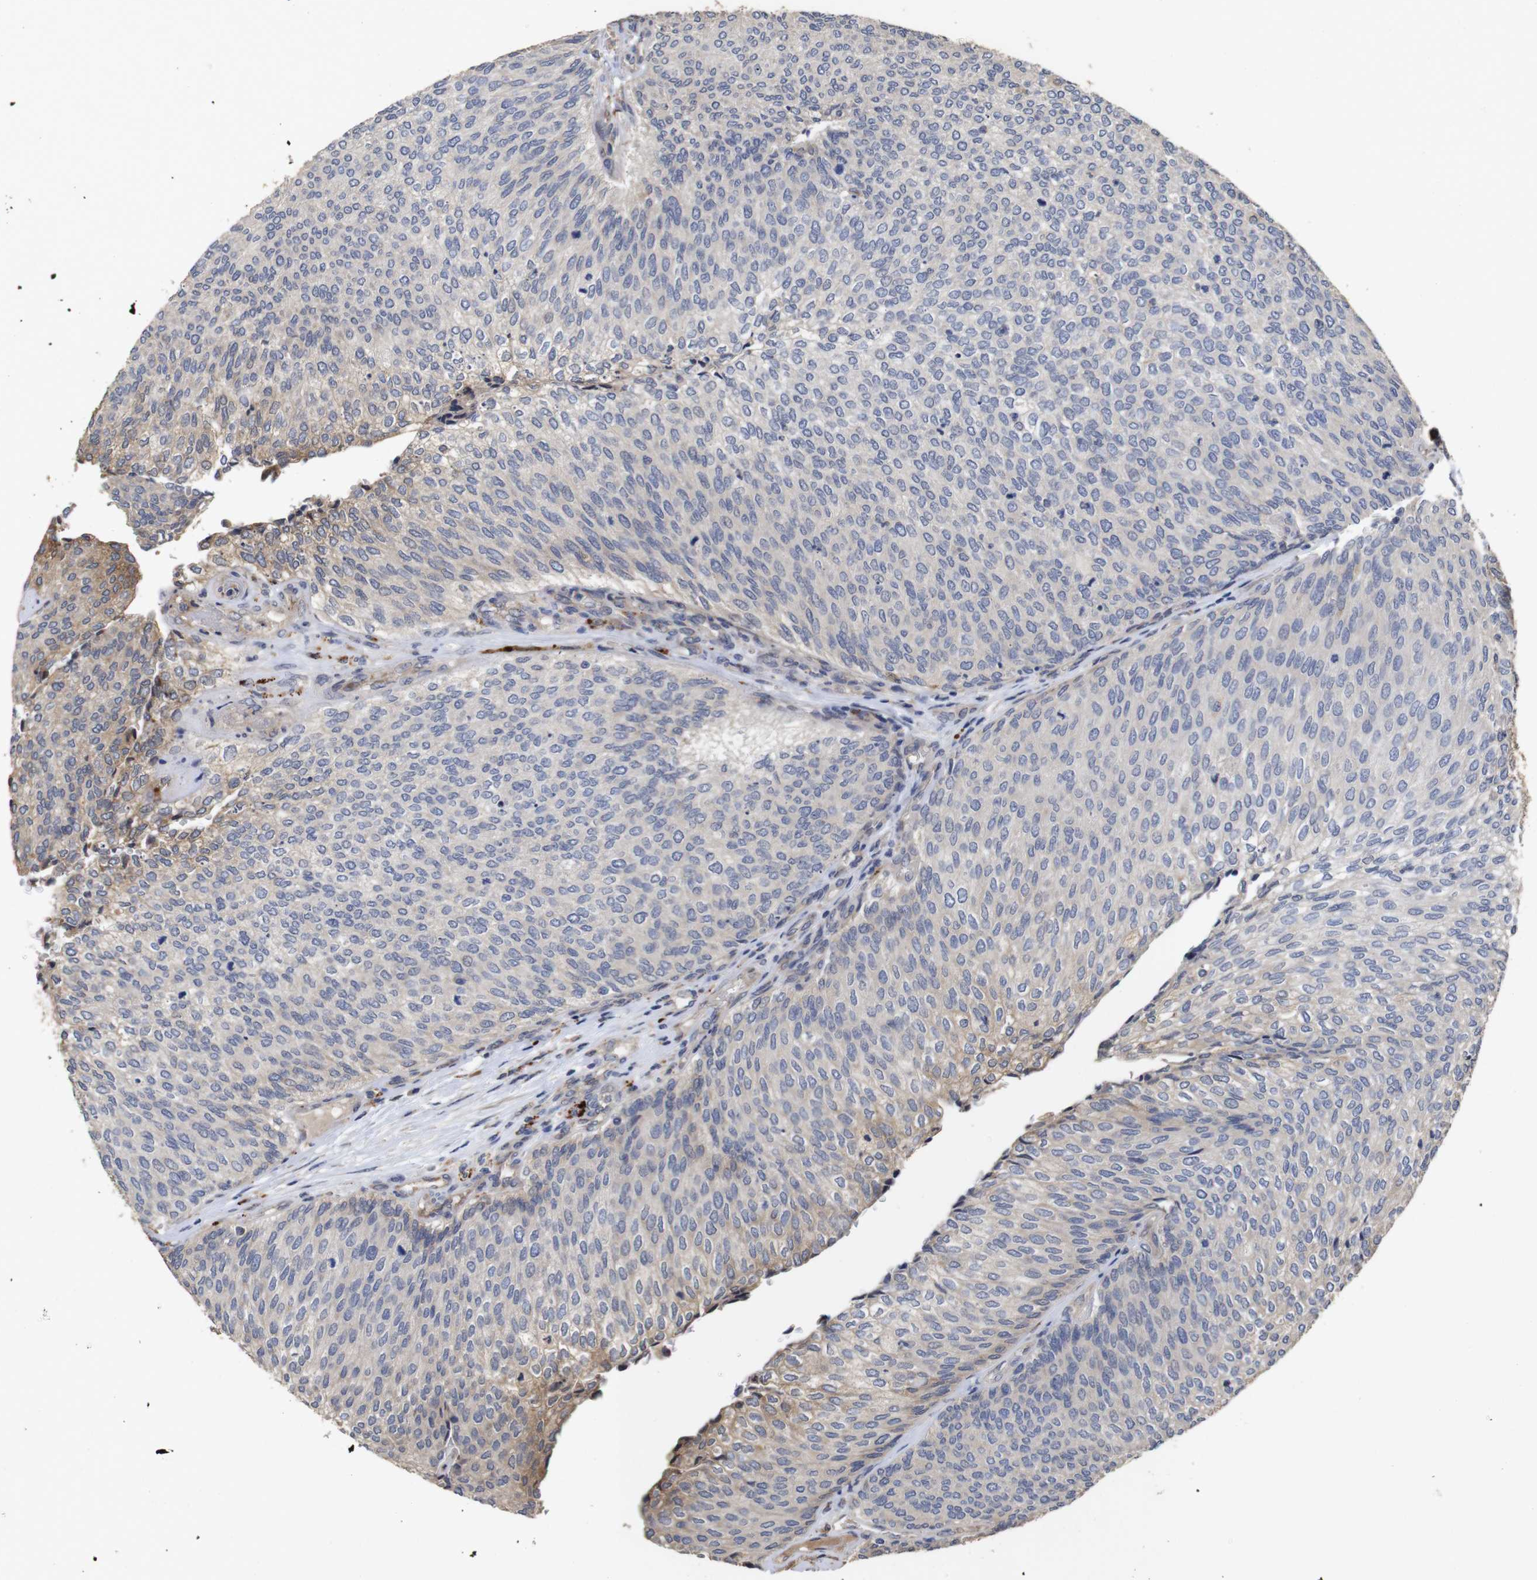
{"staining": {"intensity": "weak", "quantity": "<25%", "location": "cytoplasmic/membranous"}, "tissue": "urothelial cancer", "cell_type": "Tumor cells", "image_type": "cancer", "snomed": [{"axis": "morphology", "description": "Urothelial carcinoma, Low grade"}, {"axis": "topography", "description": "Urinary bladder"}], "caption": "Tumor cells show no significant protein staining in low-grade urothelial carcinoma. (IHC, brightfield microscopy, high magnification).", "gene": "PTPN14", "patient": {"sex": "female", "age": 79}}